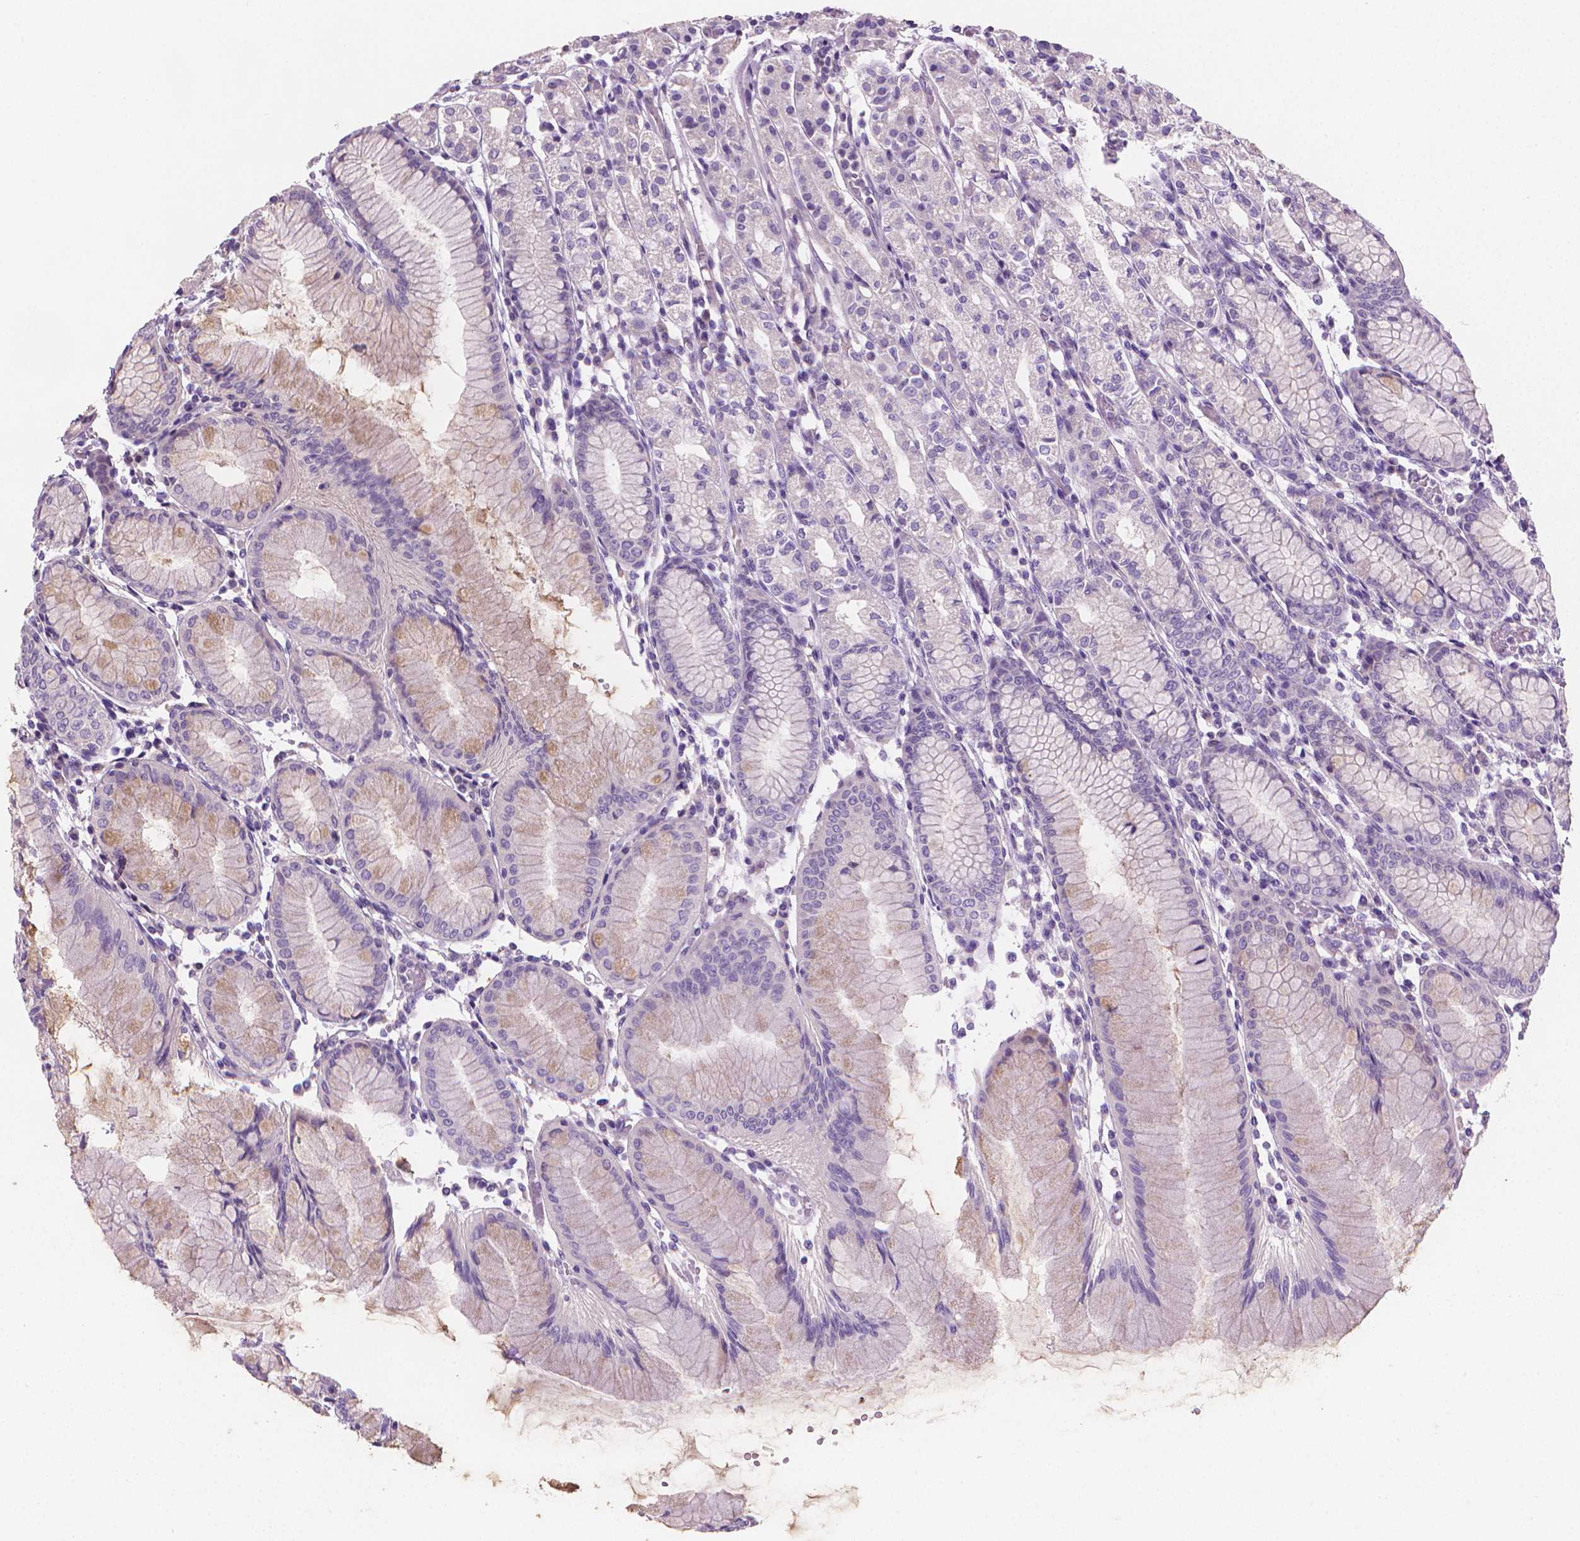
{"staining": {"intensity": "weak", "quantity": "<25%", "location": "cytoplasmic/membranous"}, "tissue": "stomach", "cell_type": "Glandular cells", "image_type": "normal", "snomed": [{"axis": "morphology", "description": "Normal tissue, NOS"}, {"axis": "topography", "description": "Stomach"}], "caption": "Stomach was stained to show a protein in brown. There is no significant expression in glandular cells. The staining was performed using DAB (3,3'-diaminobenzidine) to visualize the protein expression in brown, while the nuclei were stained in blue with hematoxylin (Magnification: 20x).", "gene": "CLXN", "patient": {"sex": "female", "age": 57}}